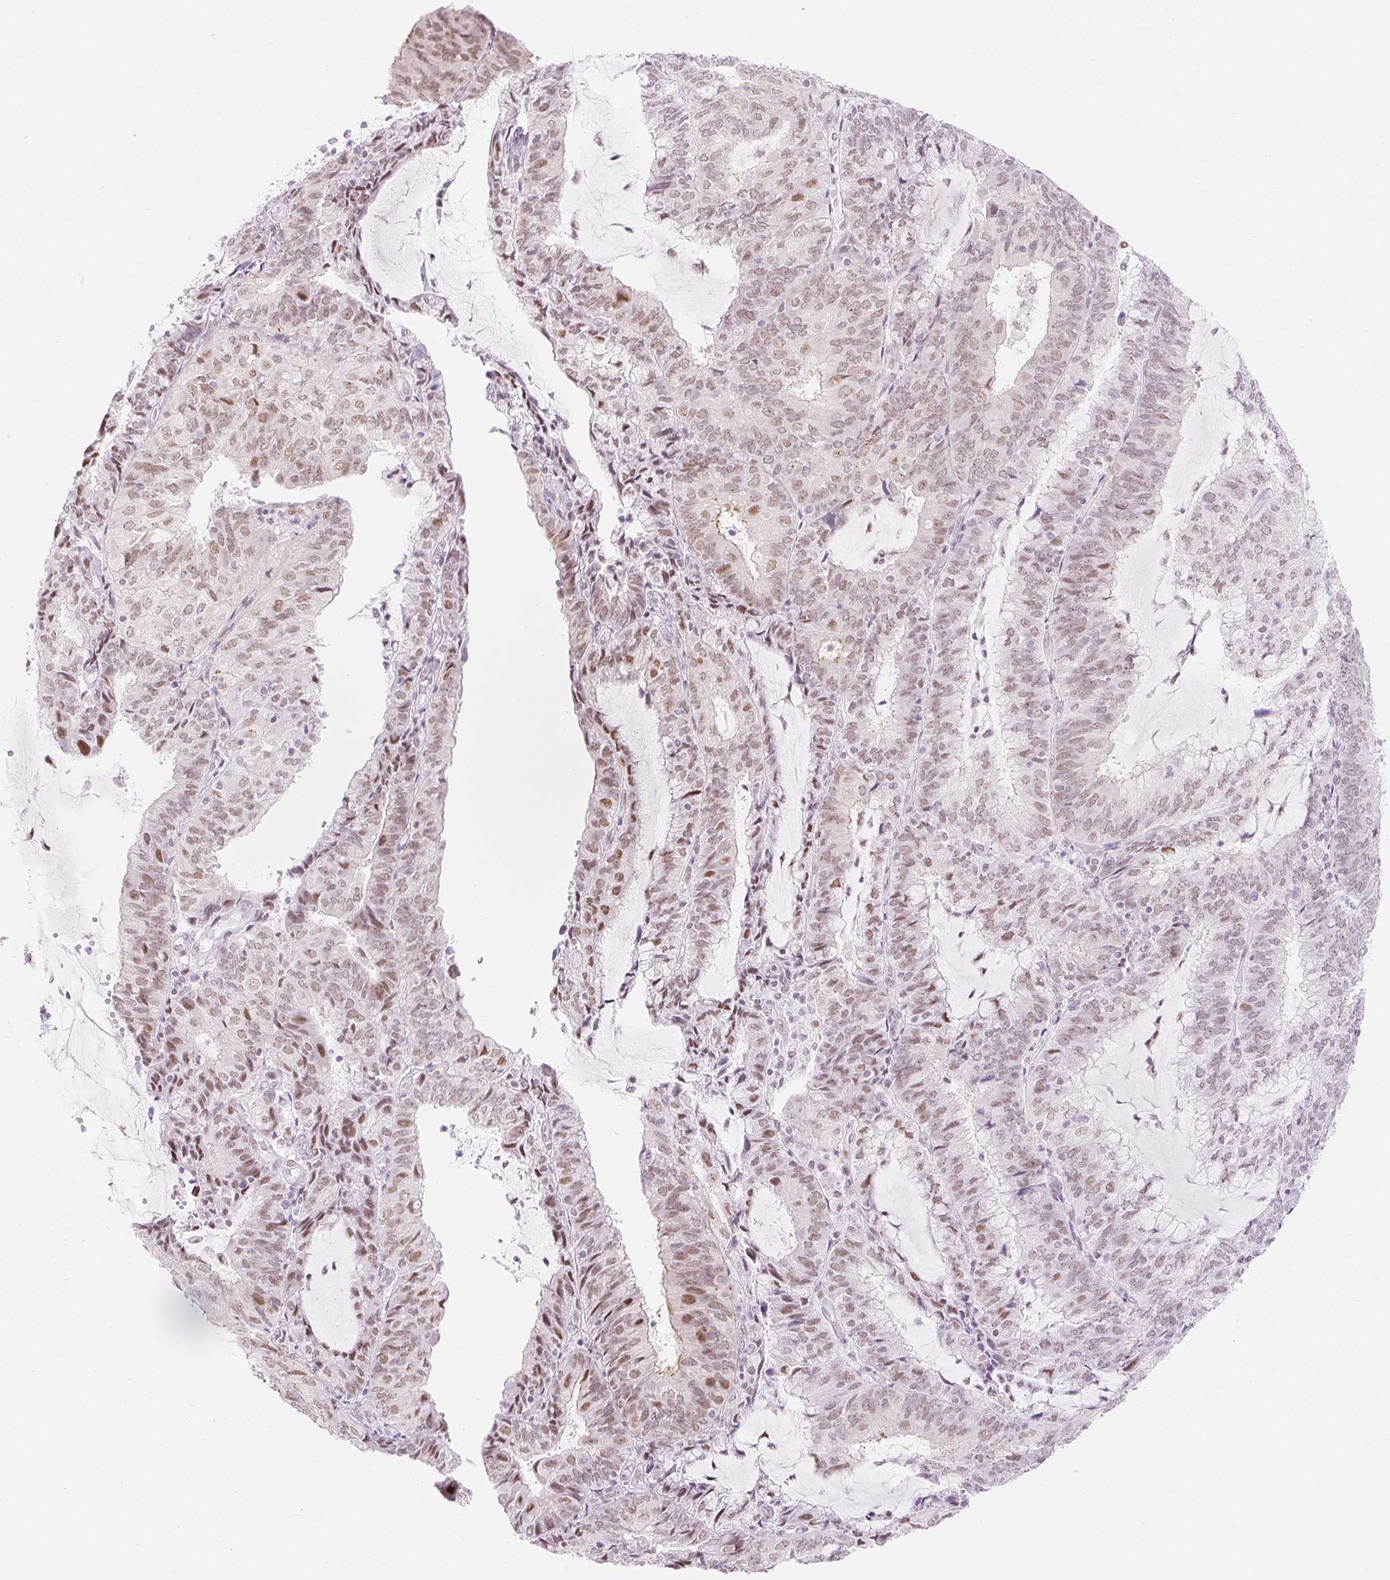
{"staining": {"intensity": "moderate", "quantity": "25%-75%", "location": "nuclear"}, "tissue": "endometrial cancer", "cell_type": "Tumor cells", "image_type": "cancer", "snomed": [{"axis": "morphology", "description": "Adenocarcinoma, NOS"}, {"axis": "topography", "description": "Endometrium"}], "caption": "Protein expression by immunohistochemistry demonstrates moderate nuclear staining in approximately 25%-75% of tumor cells in adenocarcinoma (endometrial). The staining was performed using DAB (3,3'-diaminobenzidine), with brown indicating positive protein expression. Nuclei are stained blue with hematoxylin.", "gene": "H2BW1", "patient": {"sex": "female", "age": 81}}